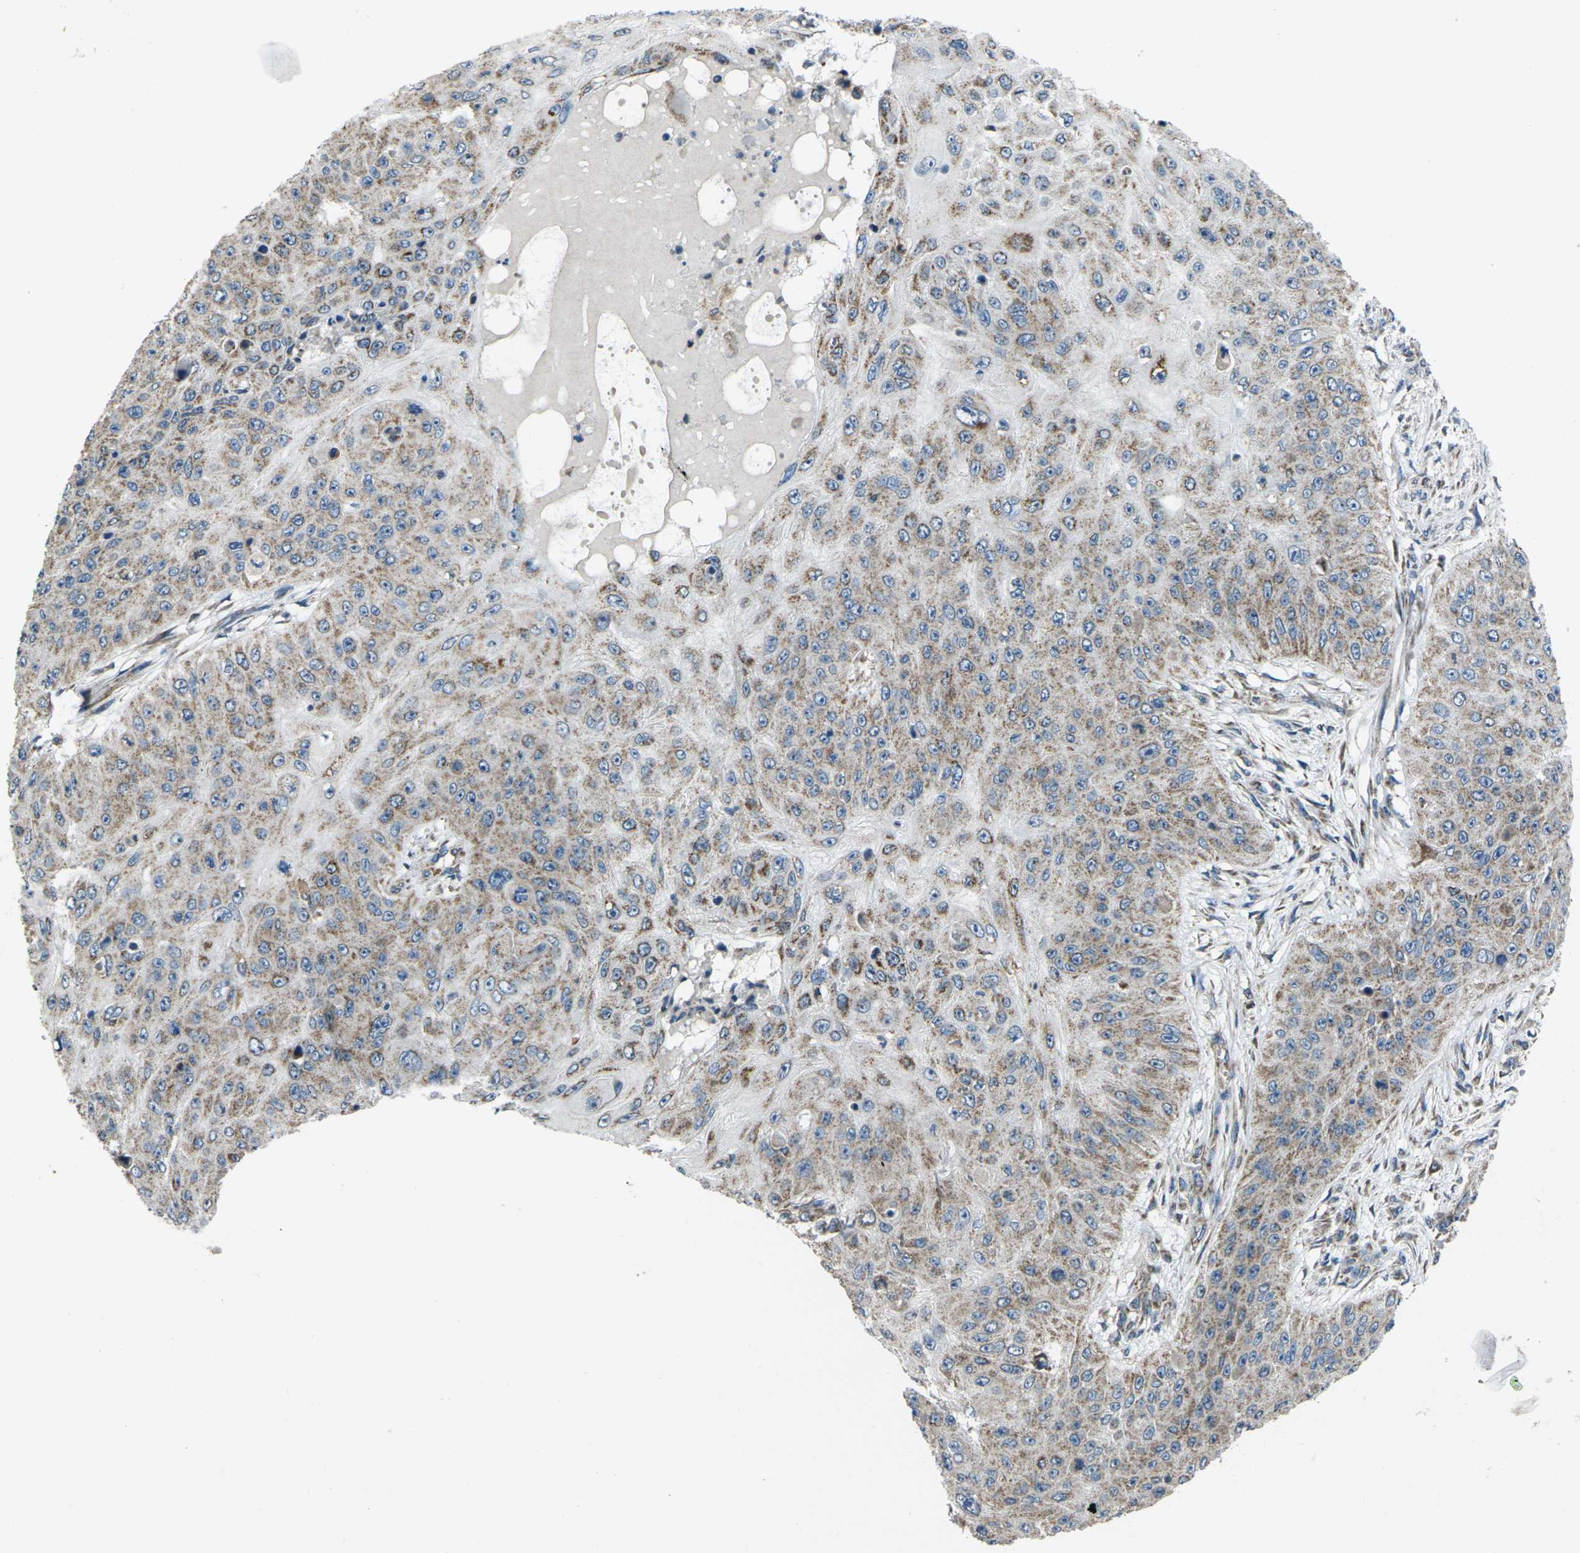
{"staining": {"intensity": "weak", "quantity": ">75%", "location": "cytoplasmic/membranous"}, "tissue": "skin cancer", "cell_type": "Tumor cells", "image_type": "cancer", "snomed": [{"axis": "morphology", "description": "Squamous cell carcinoma, NOS"}, {"axis": "topography", "description": "Skin"}], "caption": "Approximately >75% of tumor cells in skin cancer (squamous cell carcinoma) reveal weak cytoplasmic/membranous protein expression as visualized by brown immunohistochemical staining.", "gene": "TMEM120B", "patient": {"sex": "female", "age": 80}}